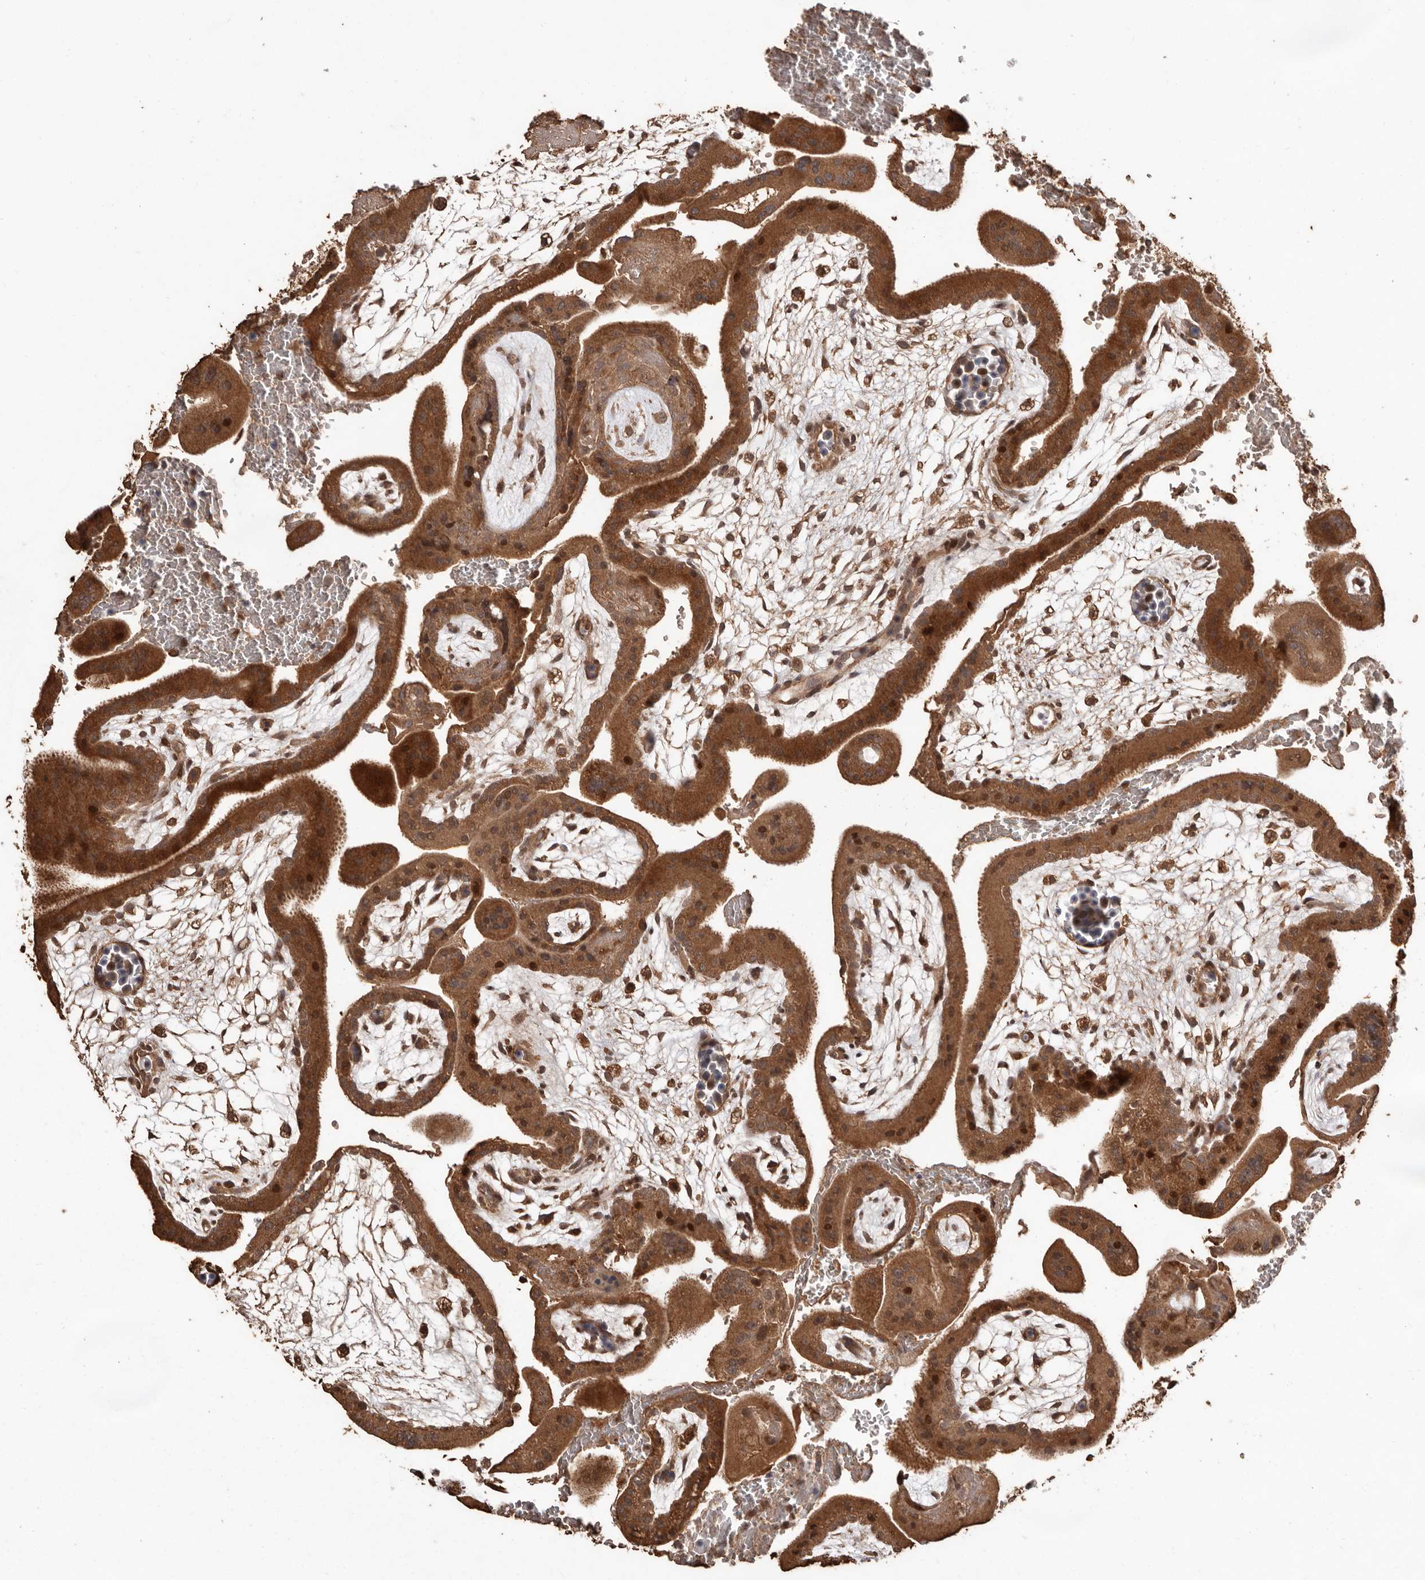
{"staining": {"intensity": "moderate", "quantity": ">75%", "location": "cytoplasmic/membranous"}, "tissue": "placenta", "cell_type": "Decidual cells", "image_type": "normal", "snomed": [{"axis": "morphology", "description": "Normal tissue, NOS"}, {"axis": "topography", "description": "Placenta"}], "caption": "Immunohistochemical staining of unremarkable human placenta reveals medium levels of moderate cytoplasmic/membranous staining in approximately >75% of decidual cells.", "gene": "RWDD1", "patient": {"sex": "female", "age": 35}}